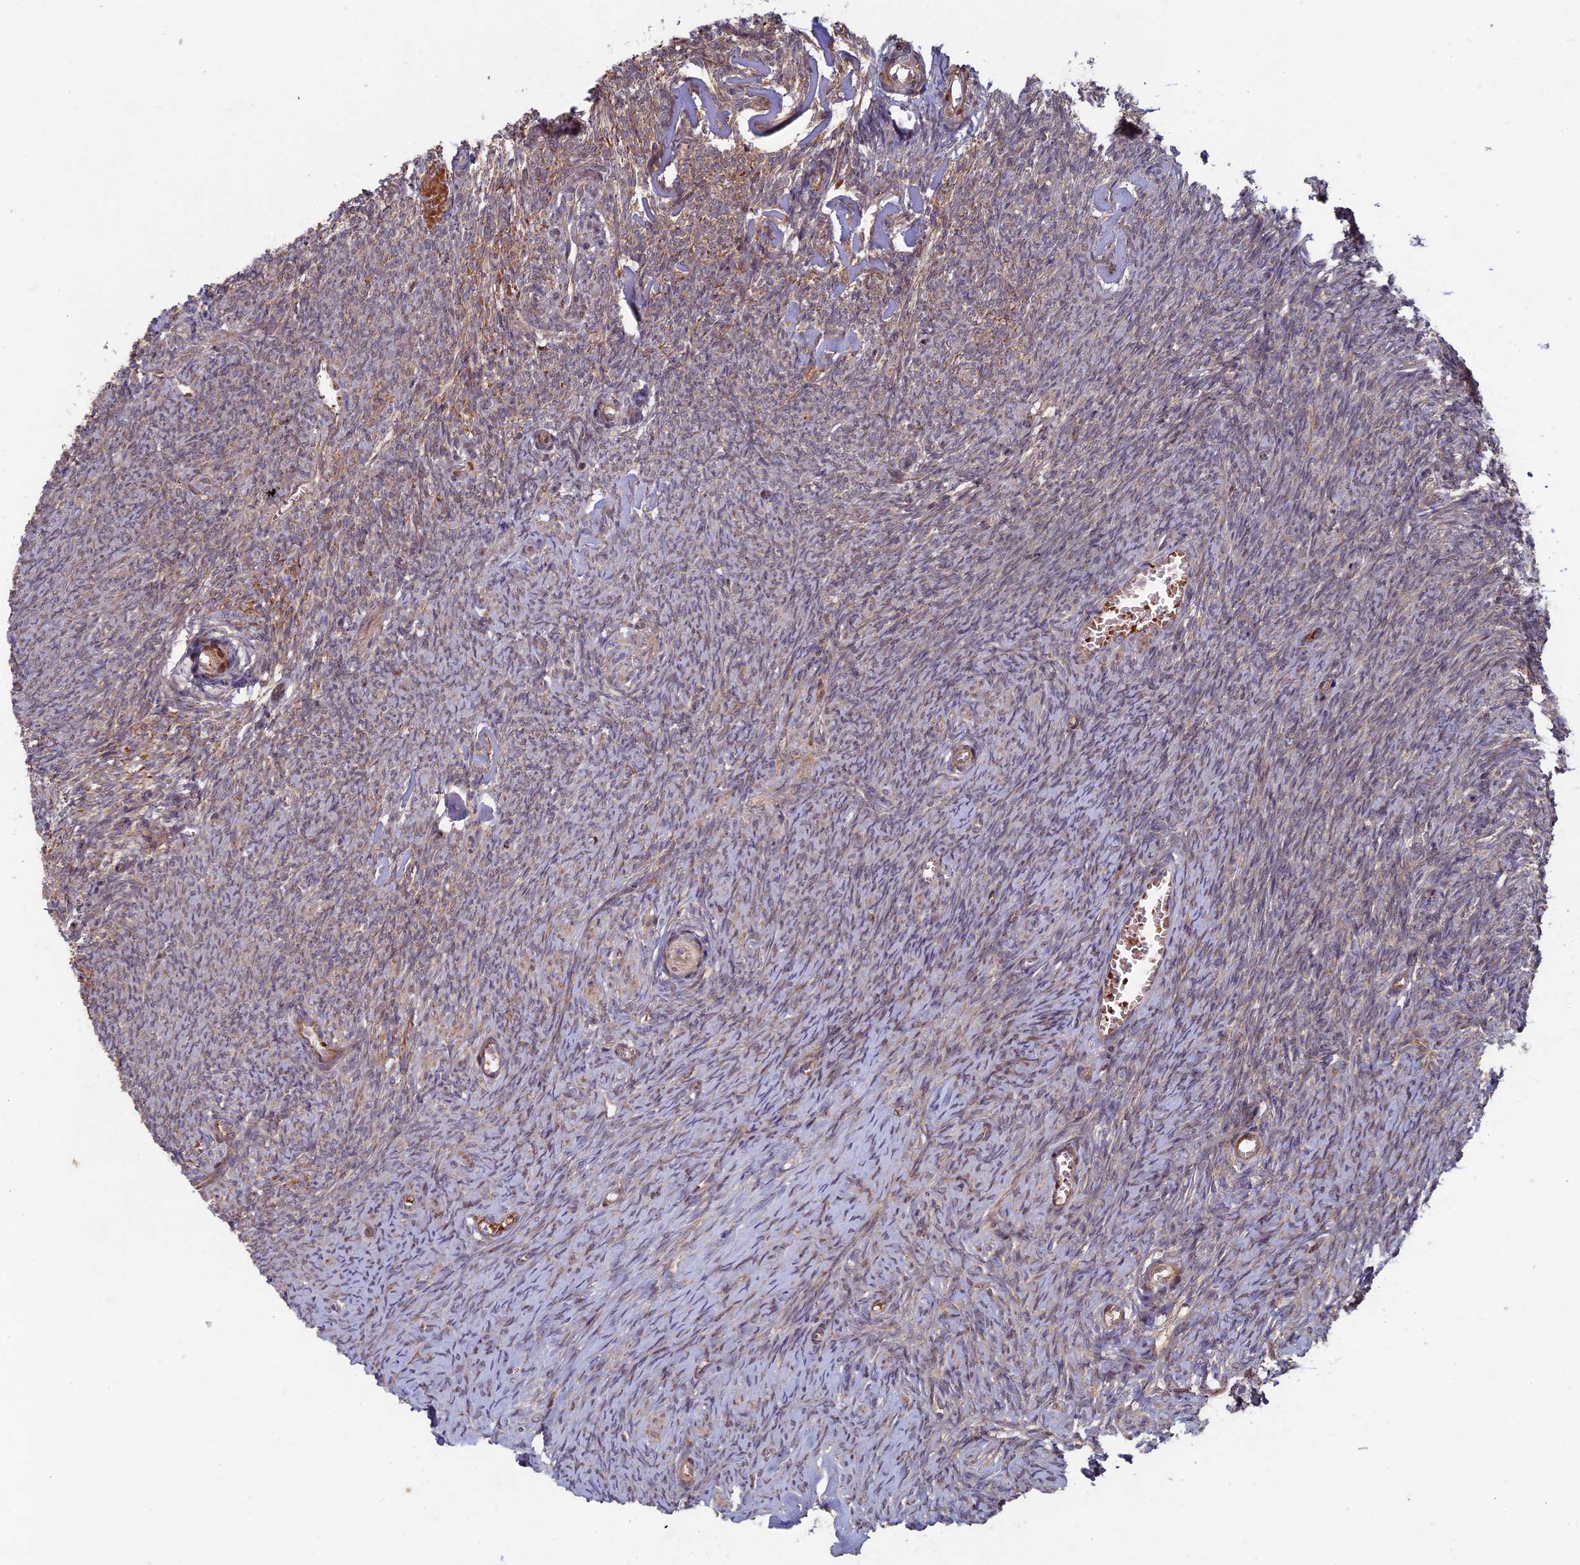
{"staining": {"intensity": "weak", "quantity": ">75%", "location": "cytoplasmic/membranous"}, "tissue": "ovary", "cell_type": "Ovarian stroma cells", "image_type": "normal", "snomed": [{"axis": "morphology", "description": "Normal tissue, NOS"}, {"axis": "topography", "description": "Ovary"}], "caption": "Protein expression analysis of normal ovary shows weak cytoplasmic/membranous positivity in approximately >75% of ovarian stroma cells.", "gene": "RCCD1", "patient": {"sex": "female", "age": 44}}